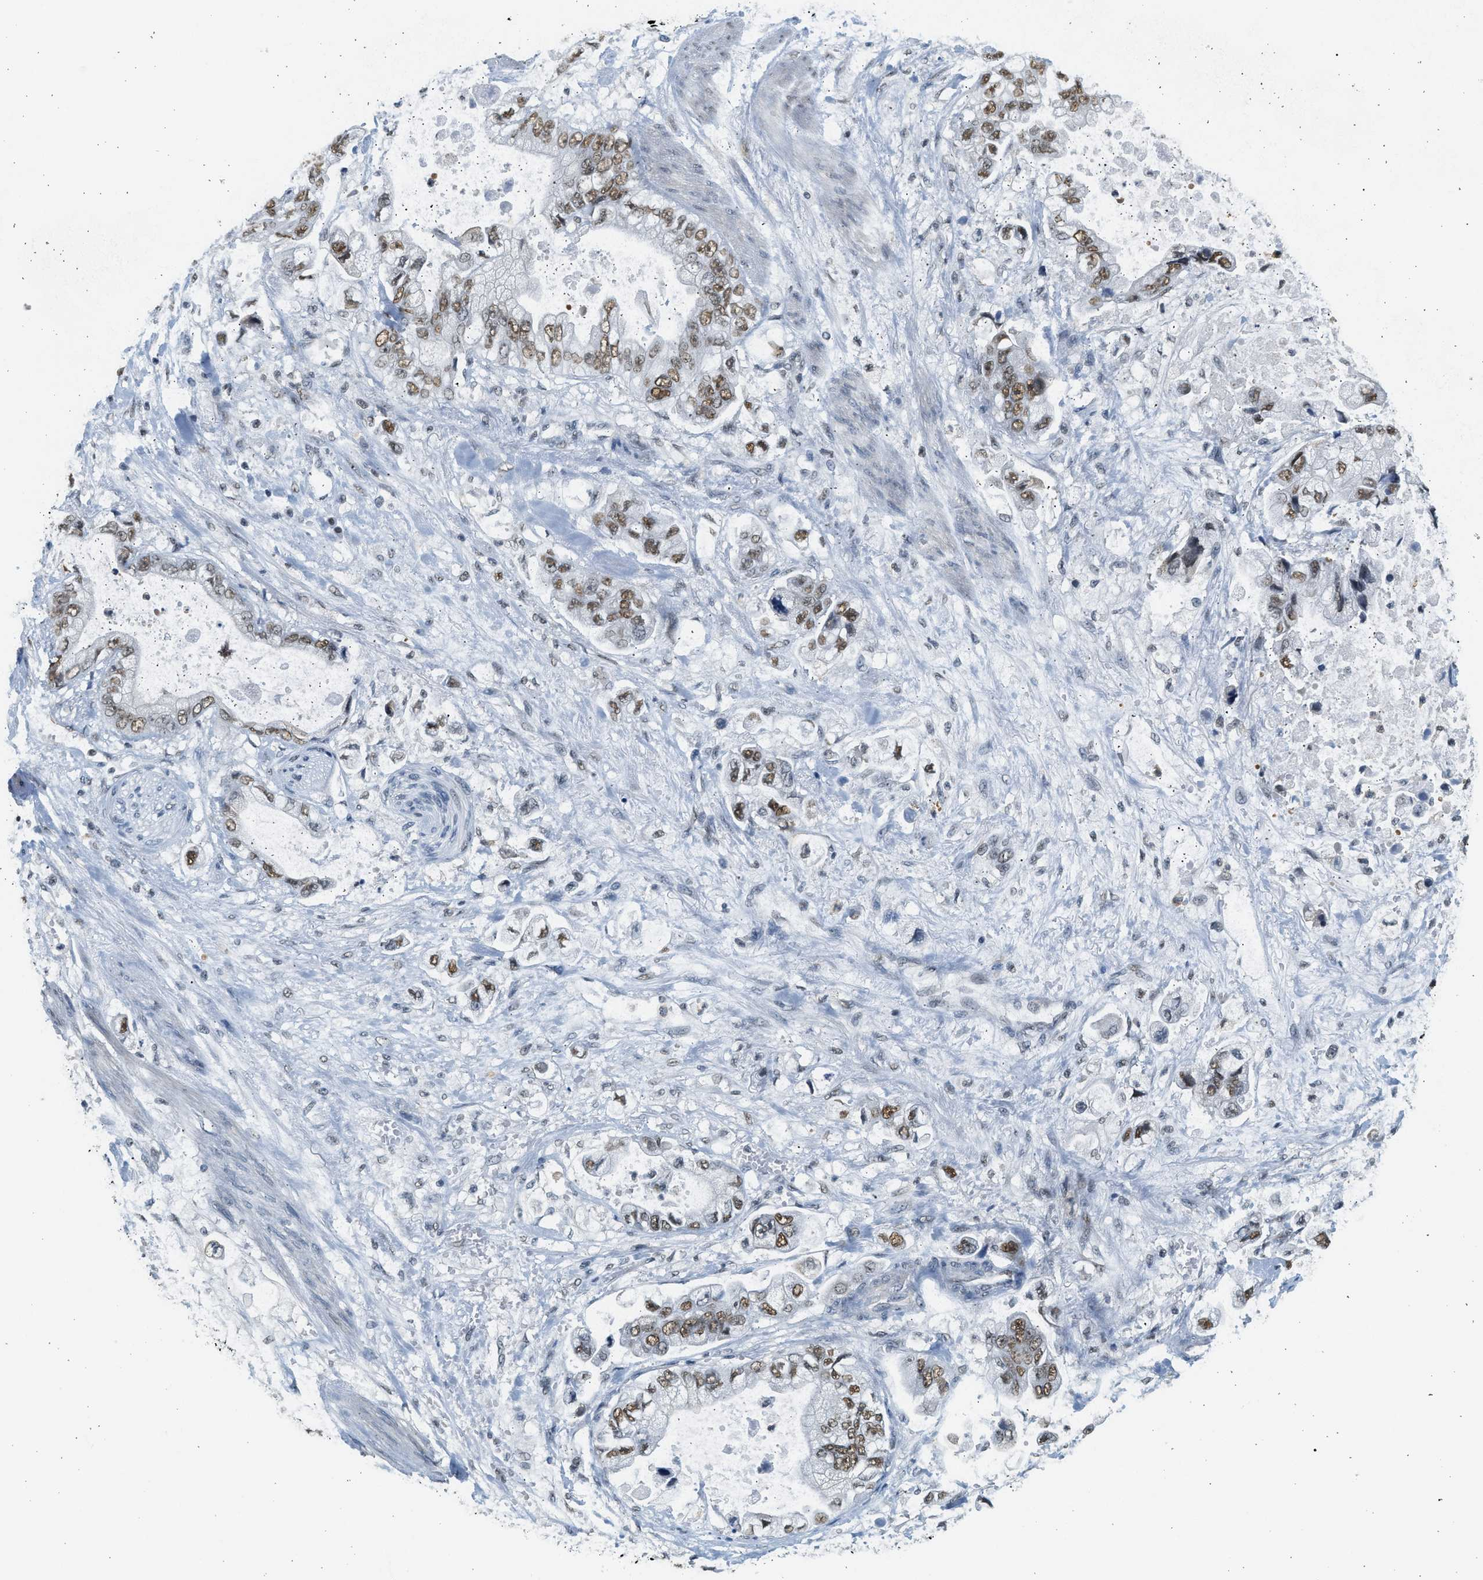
{"staining": {"intensity": "moderate", "quantity": ">75%", "location": "nuclear"}, "tissue": "stomach cancer", "cell_type": "Tumor cells", "image_type": "cancer", "snomed": [{"axis": "morphology", "description": "Normal tissue, NOS"}, {"axis": "morphology", "description": "Adenocarcinoma, NOS"}, {"axis": "topography", "description": "Stomach"}], "caption": "Tumor cells reveal moderate nuclear positivity in about >75% of cells in stomach adenocarcinoma.", "gene": "HIPK1", "patient": {"sex": "male", "age": 62}}